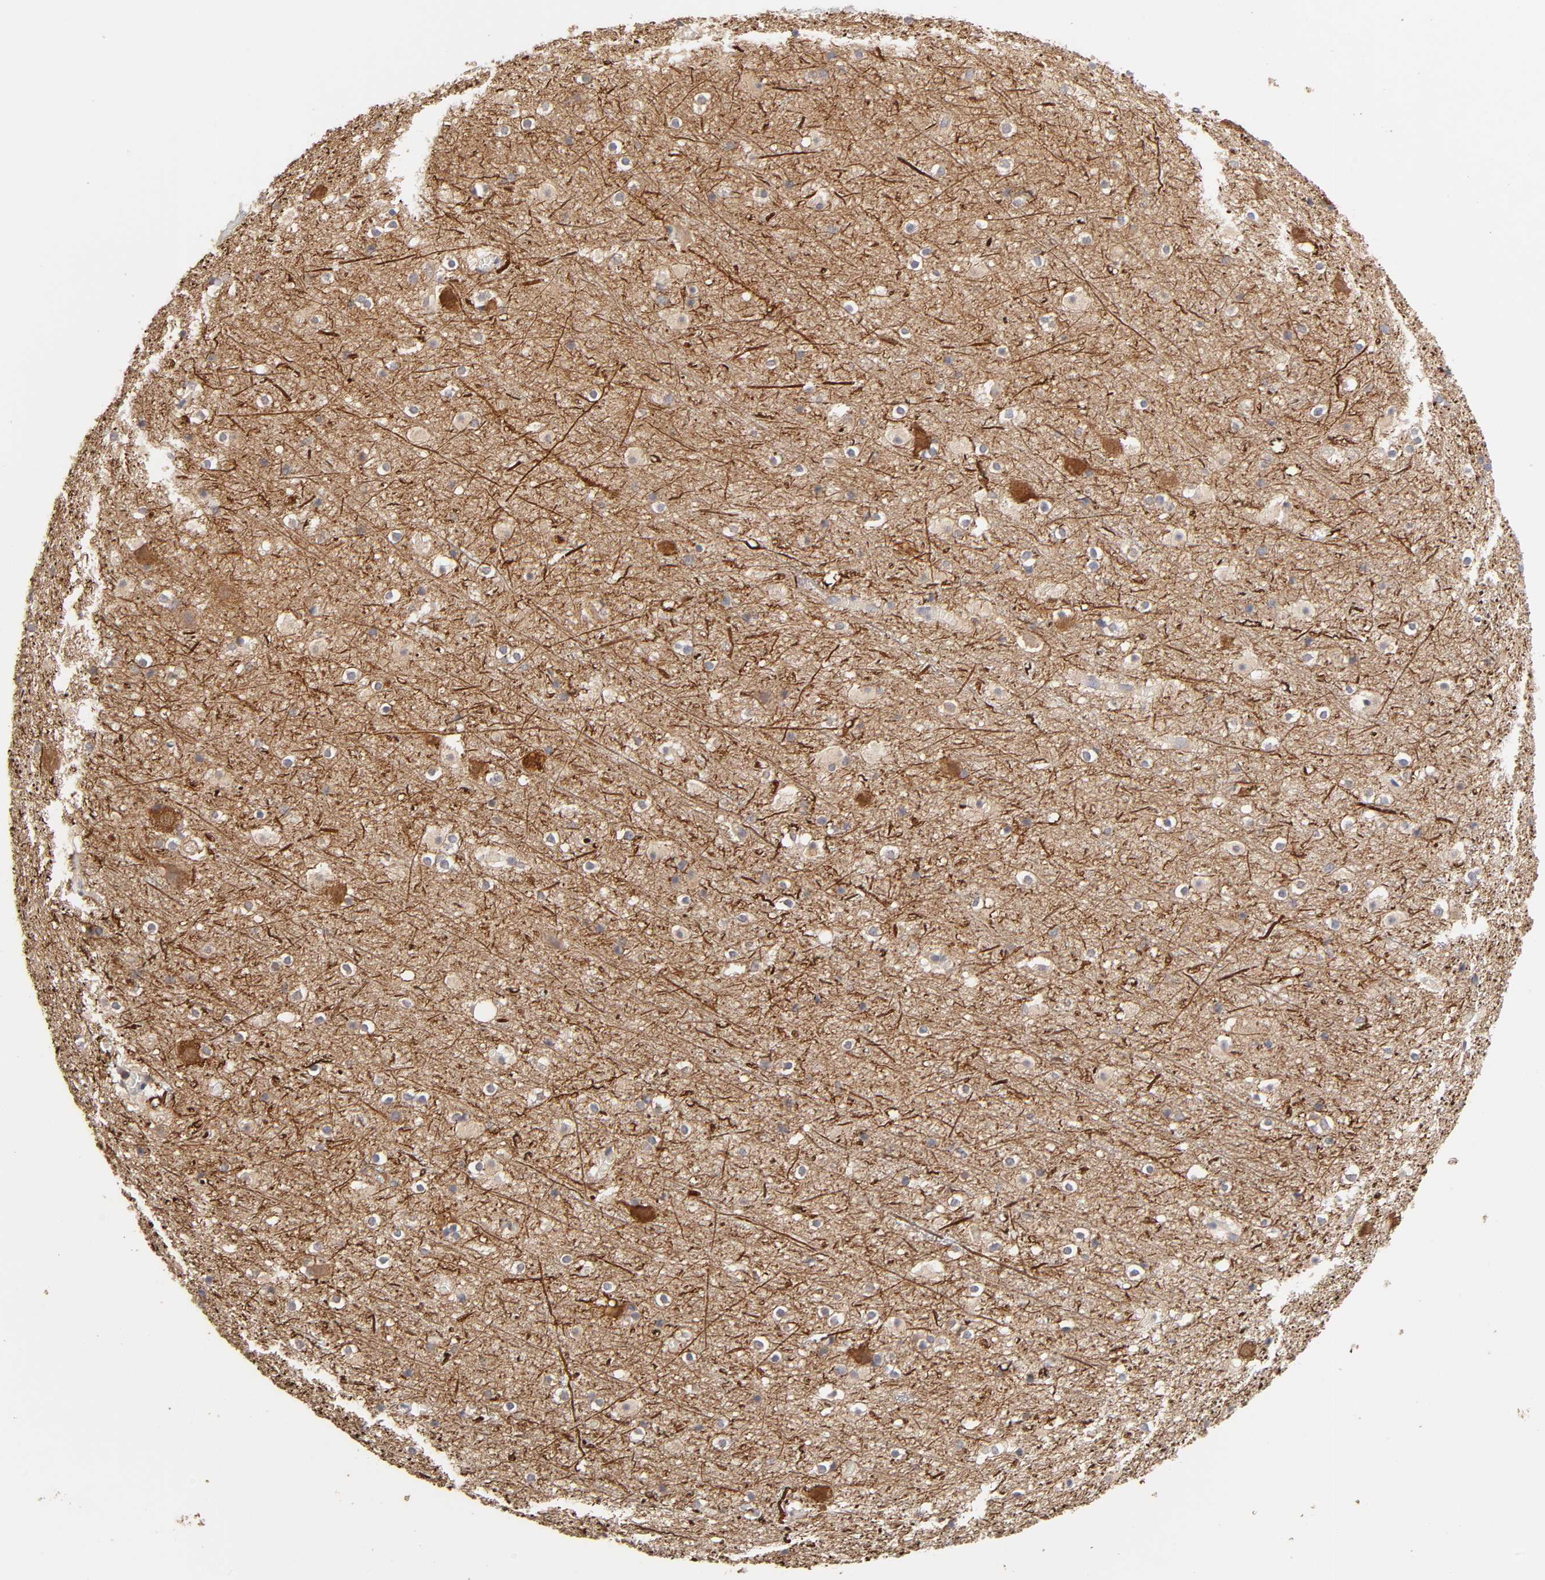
{"staining": {"intensity": "negative", "quantity": "none", "location": "none"}, "tissue": "cerebral cortex", "cell_type": "Endothelial cells", "image_type": "normal", "snomed": [{"axis": "morphology", "description": "Normal tissue, NOS"}, {"axis": "topography", "description": "Cerebral cortex"}], "caption": "This is an immunohistochemistry image of unremarkable human cerebral cortex. There is no positivity in endothelial cells.", "gene": "AP1G2", "patient": {"sex": "male", "age": 45}}